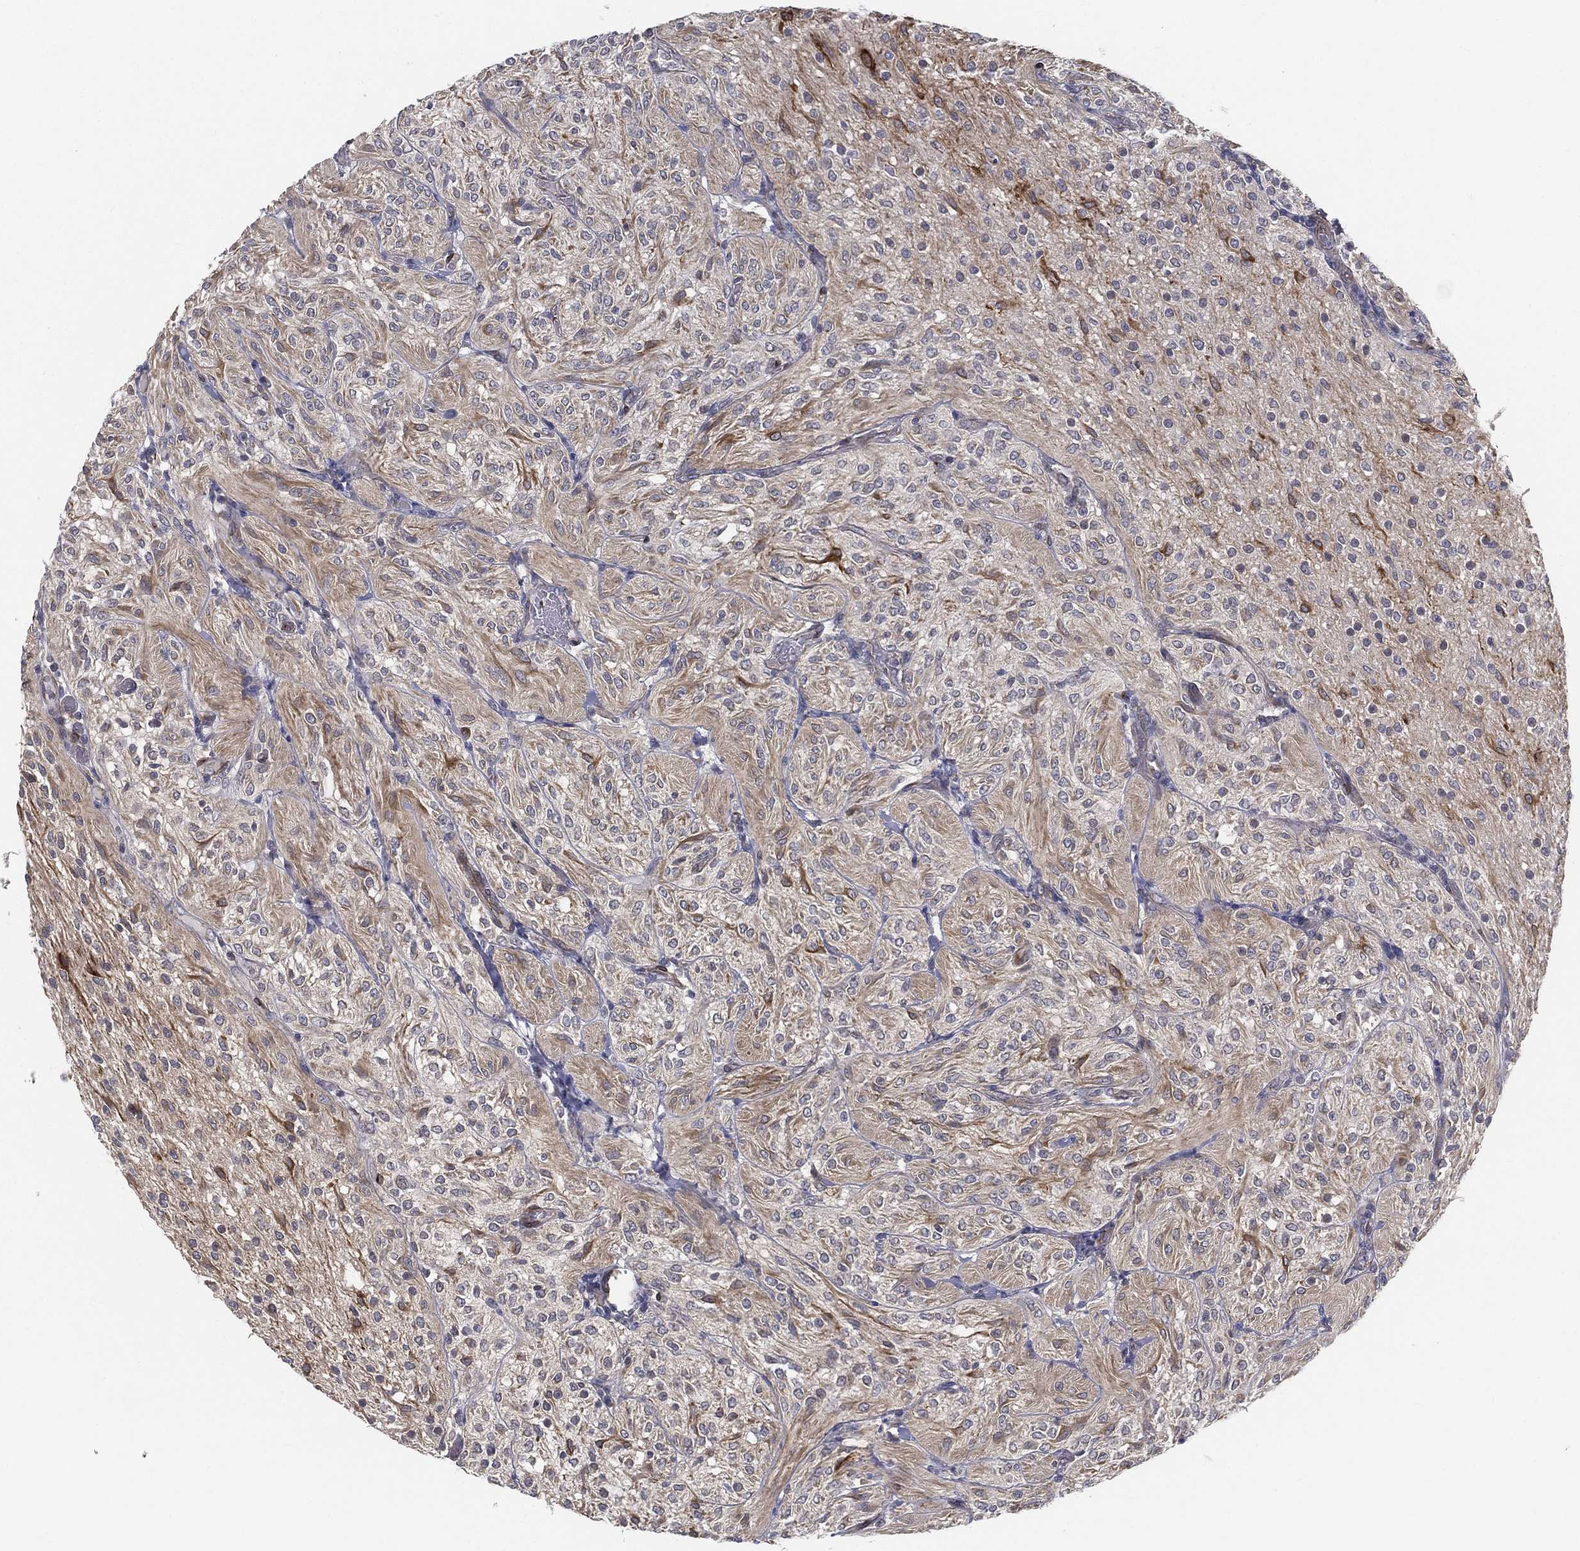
{"staining": {"intensity": "moderate", "quantity": "<25%", "location": "cytoplasmic/membranous"}, "tissue": "glioma", "cell_type": "Tumor cells", "image_type": "cancer", "snomed": [{"axis": "morphology", "description": "Glioma, malignant, Low grade"}, {"axis": "topography", "description": "Brain"}], "caption": "IHC of human malignant low-grade glioma displays low levels of moderate cytoplasmic/membranous expression in about <25% of tumor cells.", "gene": "LRRC56", "patient": {"sex": "male", "age": 3}}